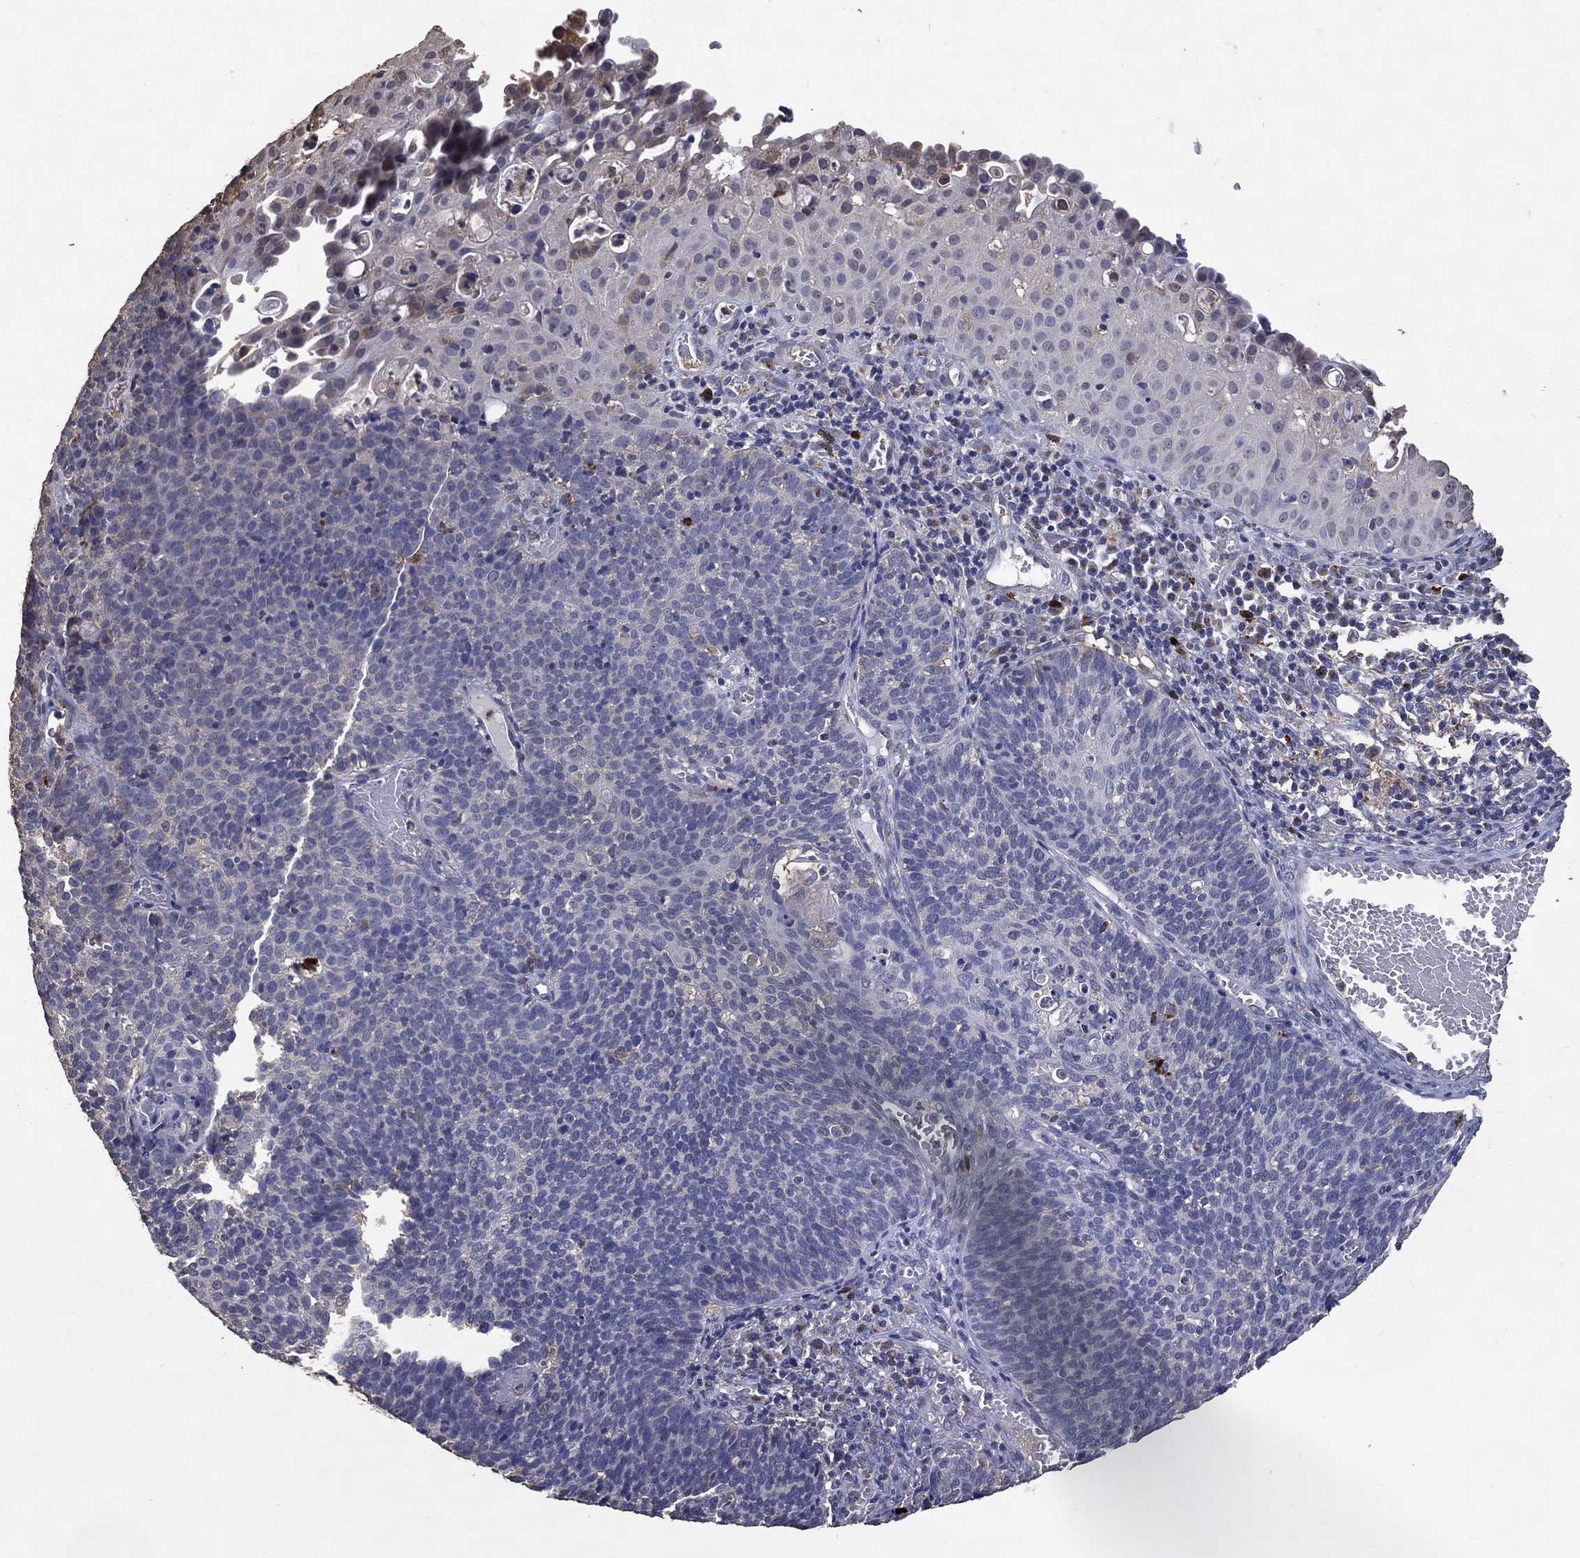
{"staining": {"intensity": "negative", "quantity": "none", "location": "none"}, "tissue": "cervical cancer", "cell_type": "Tumor cells", "image_type": "cancer", "snomed": [{"axis": "morphology", "description": "Normal tissue, NOS"}, {"axis": "morphology", "description": "Squamous cell carcinoma, NOS"}, {"axis": "topography", "description": "Cervix"}], "caption": "The photomicrograph displays no staining of tumor cells in squamous cell carcinoma (cervical). Brightfield microscopy of immunohistochemistry stained with DAB (brown) and hematoxylin (blue), captured at high magnification.", "gene": "GPR183", "patient": {"sex": "female", "age": 39}}